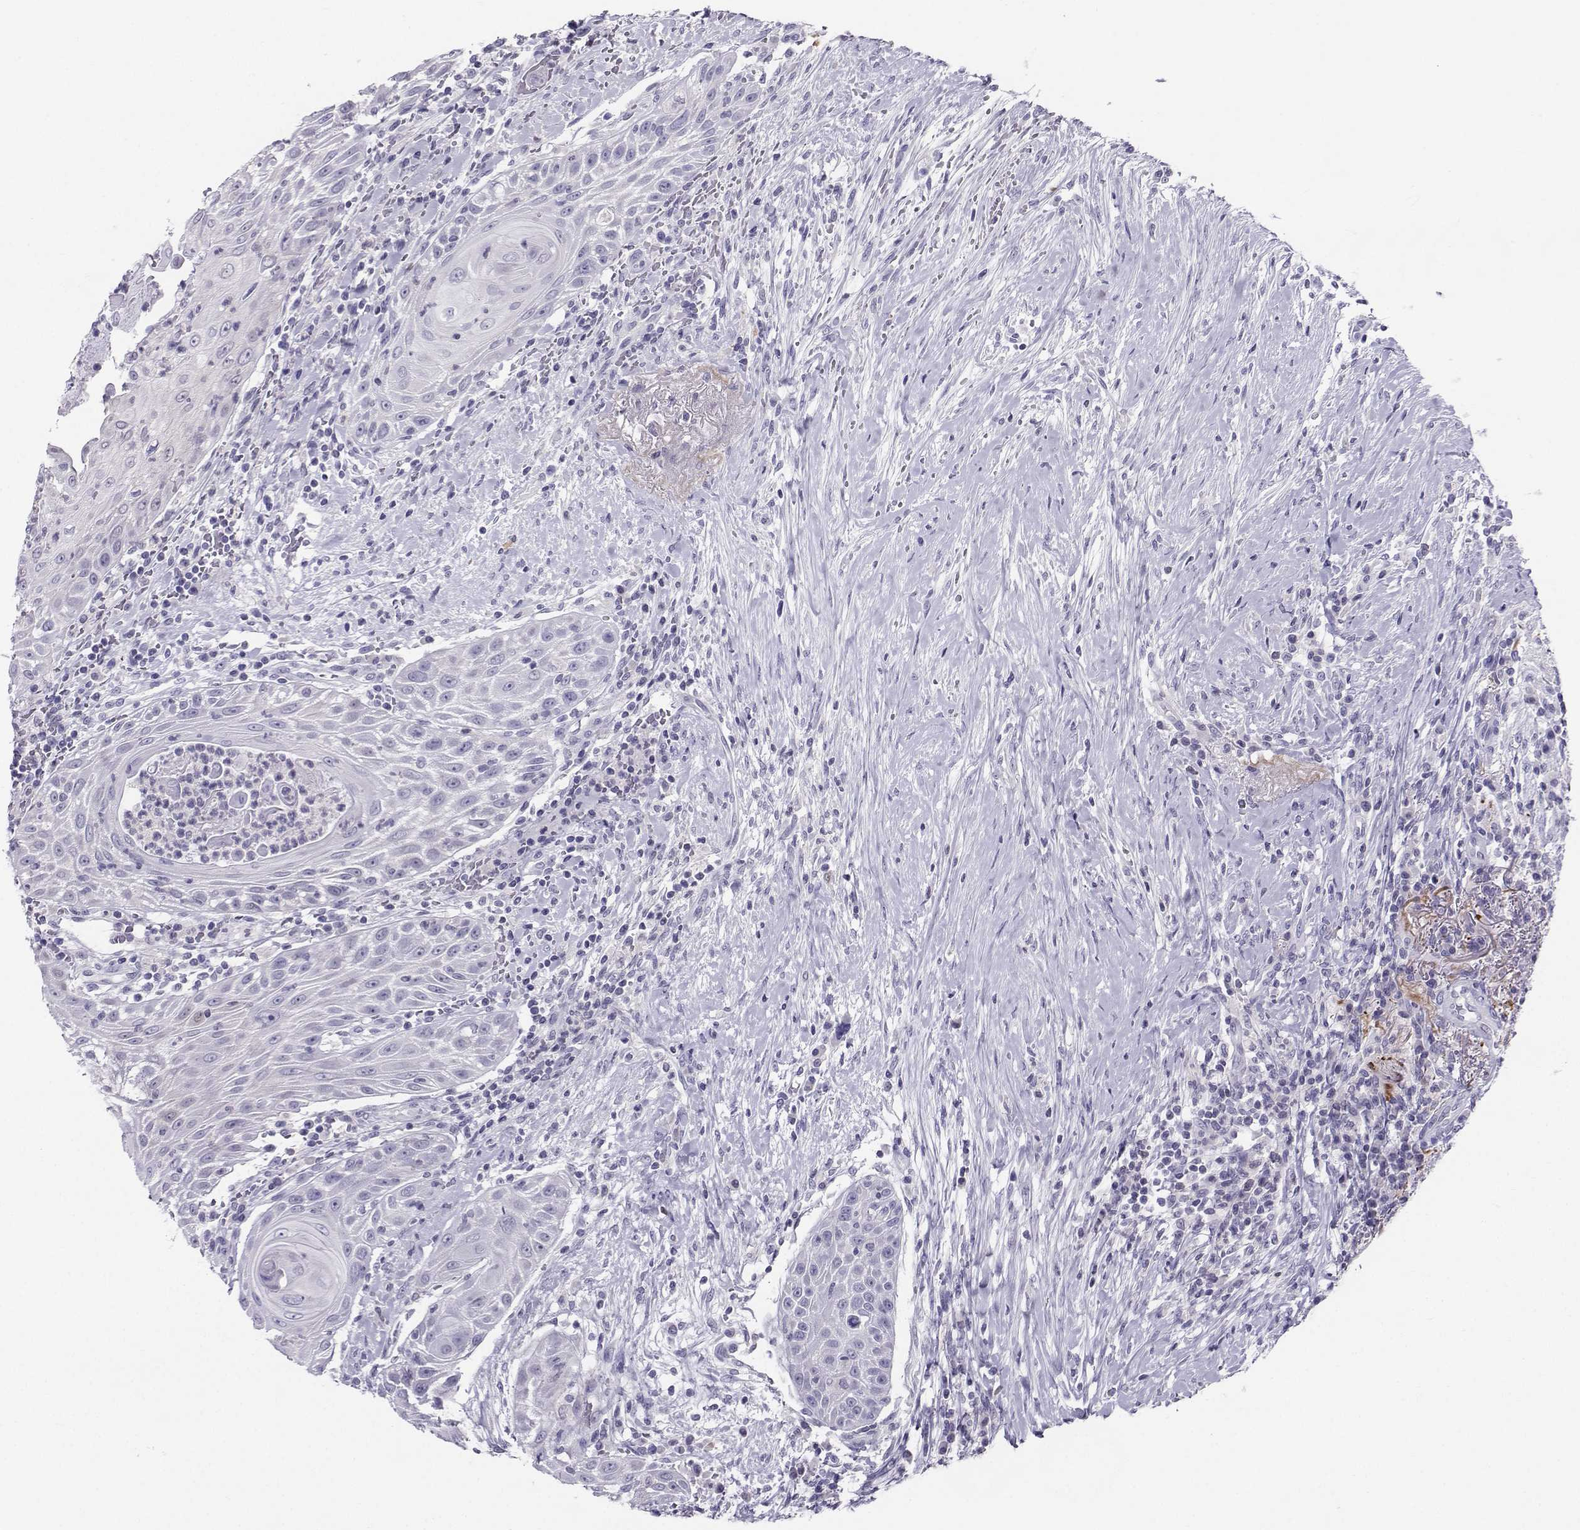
{"staining": {"intensity": "negative", "quantity": "none", "location": "none"}, "tissue": "head and neck cancer", "cell_type": "Tumor cells", "image_type": "cancer", "snomed": [{"axis": "morphology", "description": "Squamous cell carcinoma, NOS"}, {"axis": "topography", "description": "Head-Neck"}], "caption": "There is no significant expression in tumor cells of head and neck cancer (squamous cell carcinoma). (IHC, brightfield microscopy, high magnification).", "gene": "PGK1", "patient": {"sex": "male", "age": 69}}